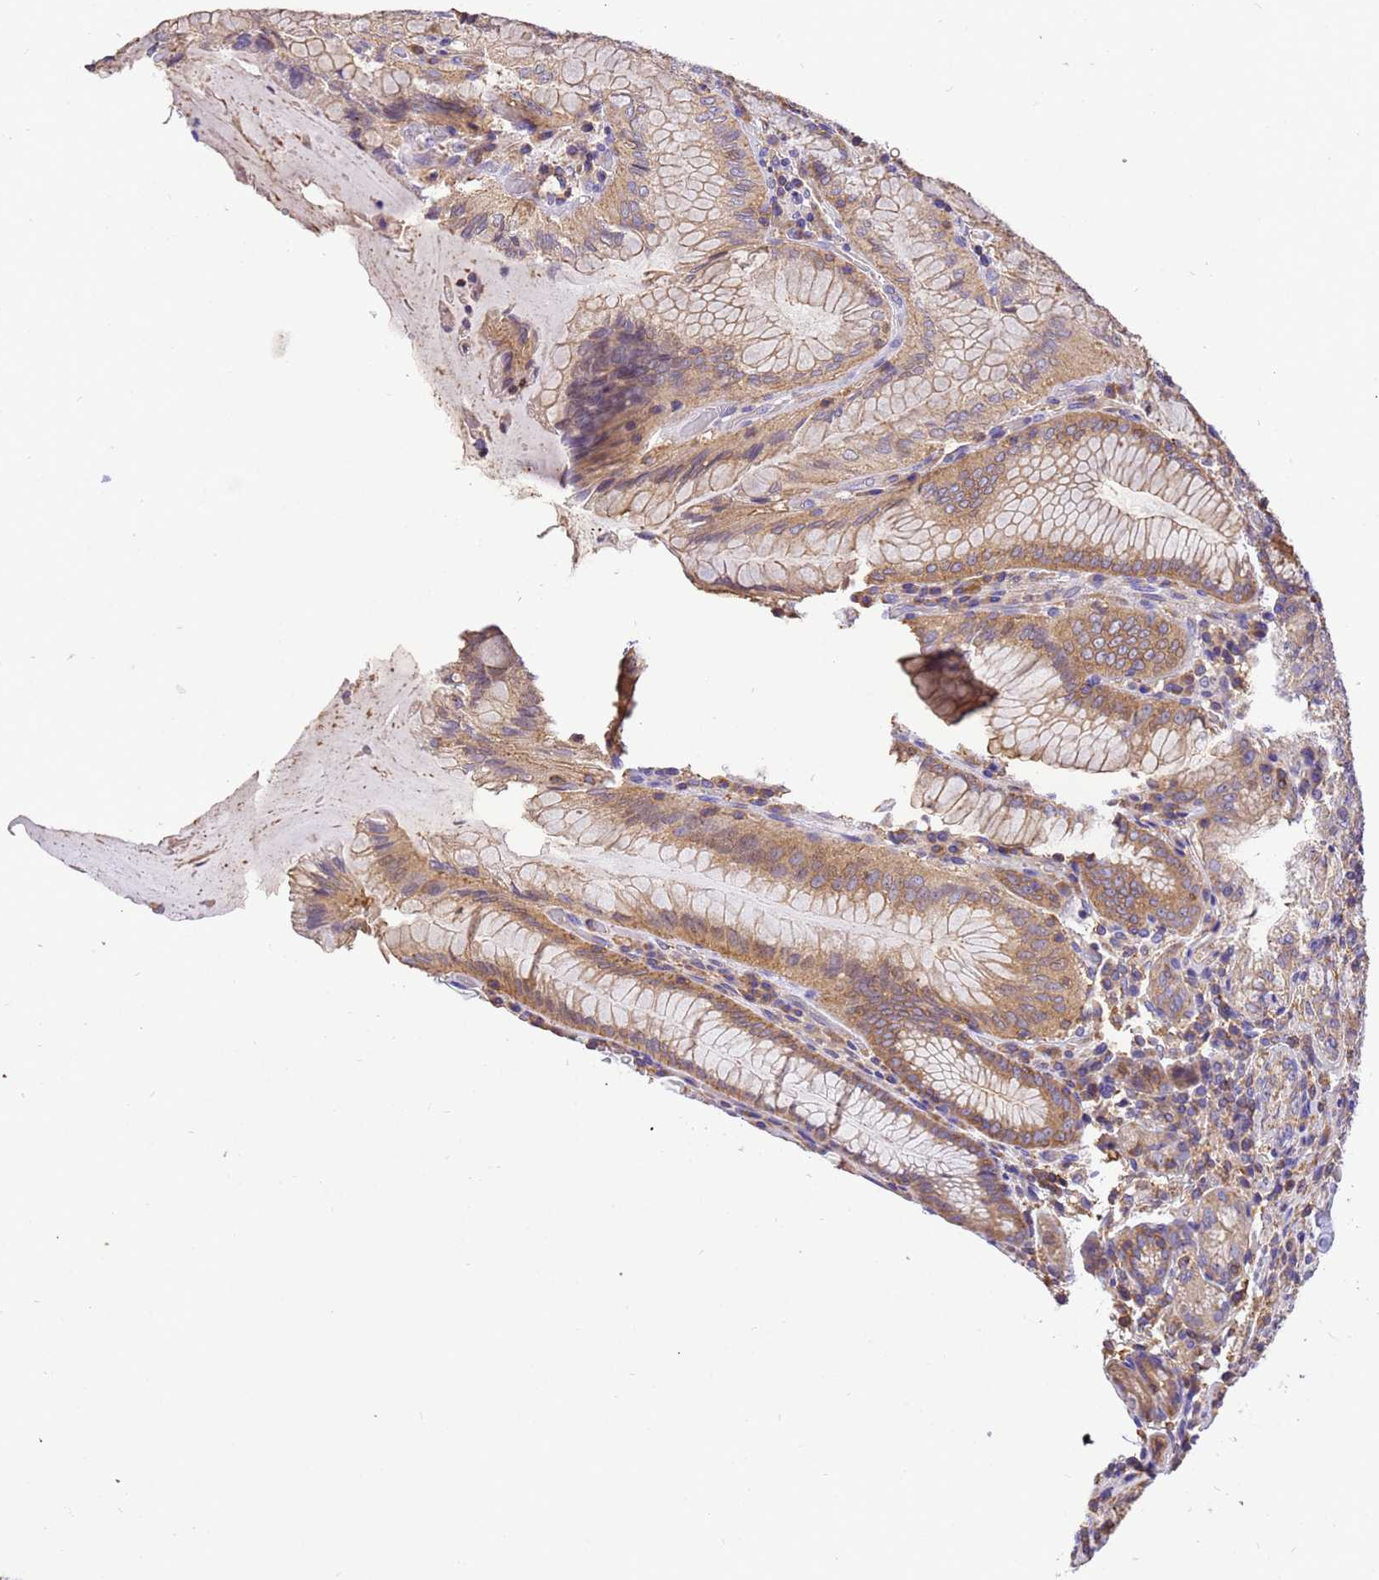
{"staining": {"intensity": "moderate", "quantity": "25%-75%", "location": "cytoplasmic/membranous"}, "tissue": "stomach", "cell_type": "Glandular cells", "image_type": "normal", "snomed": [{"axis": "morphology", "description": "Normal tissue, NOS"}, {"axis": "topography", "description": "Stomach, upper"}, {"axis": "topography", "description": "Stomach, lower"}], "caption": "An IHC photomicrograph of unremarkable tissue is shown. Protein staining in brown highlights moderate cytoplasmic/membranous positivity in stomach within glandular cells.", "gene": "WDR64", "patient": {"sex": "female", "age": 76}}